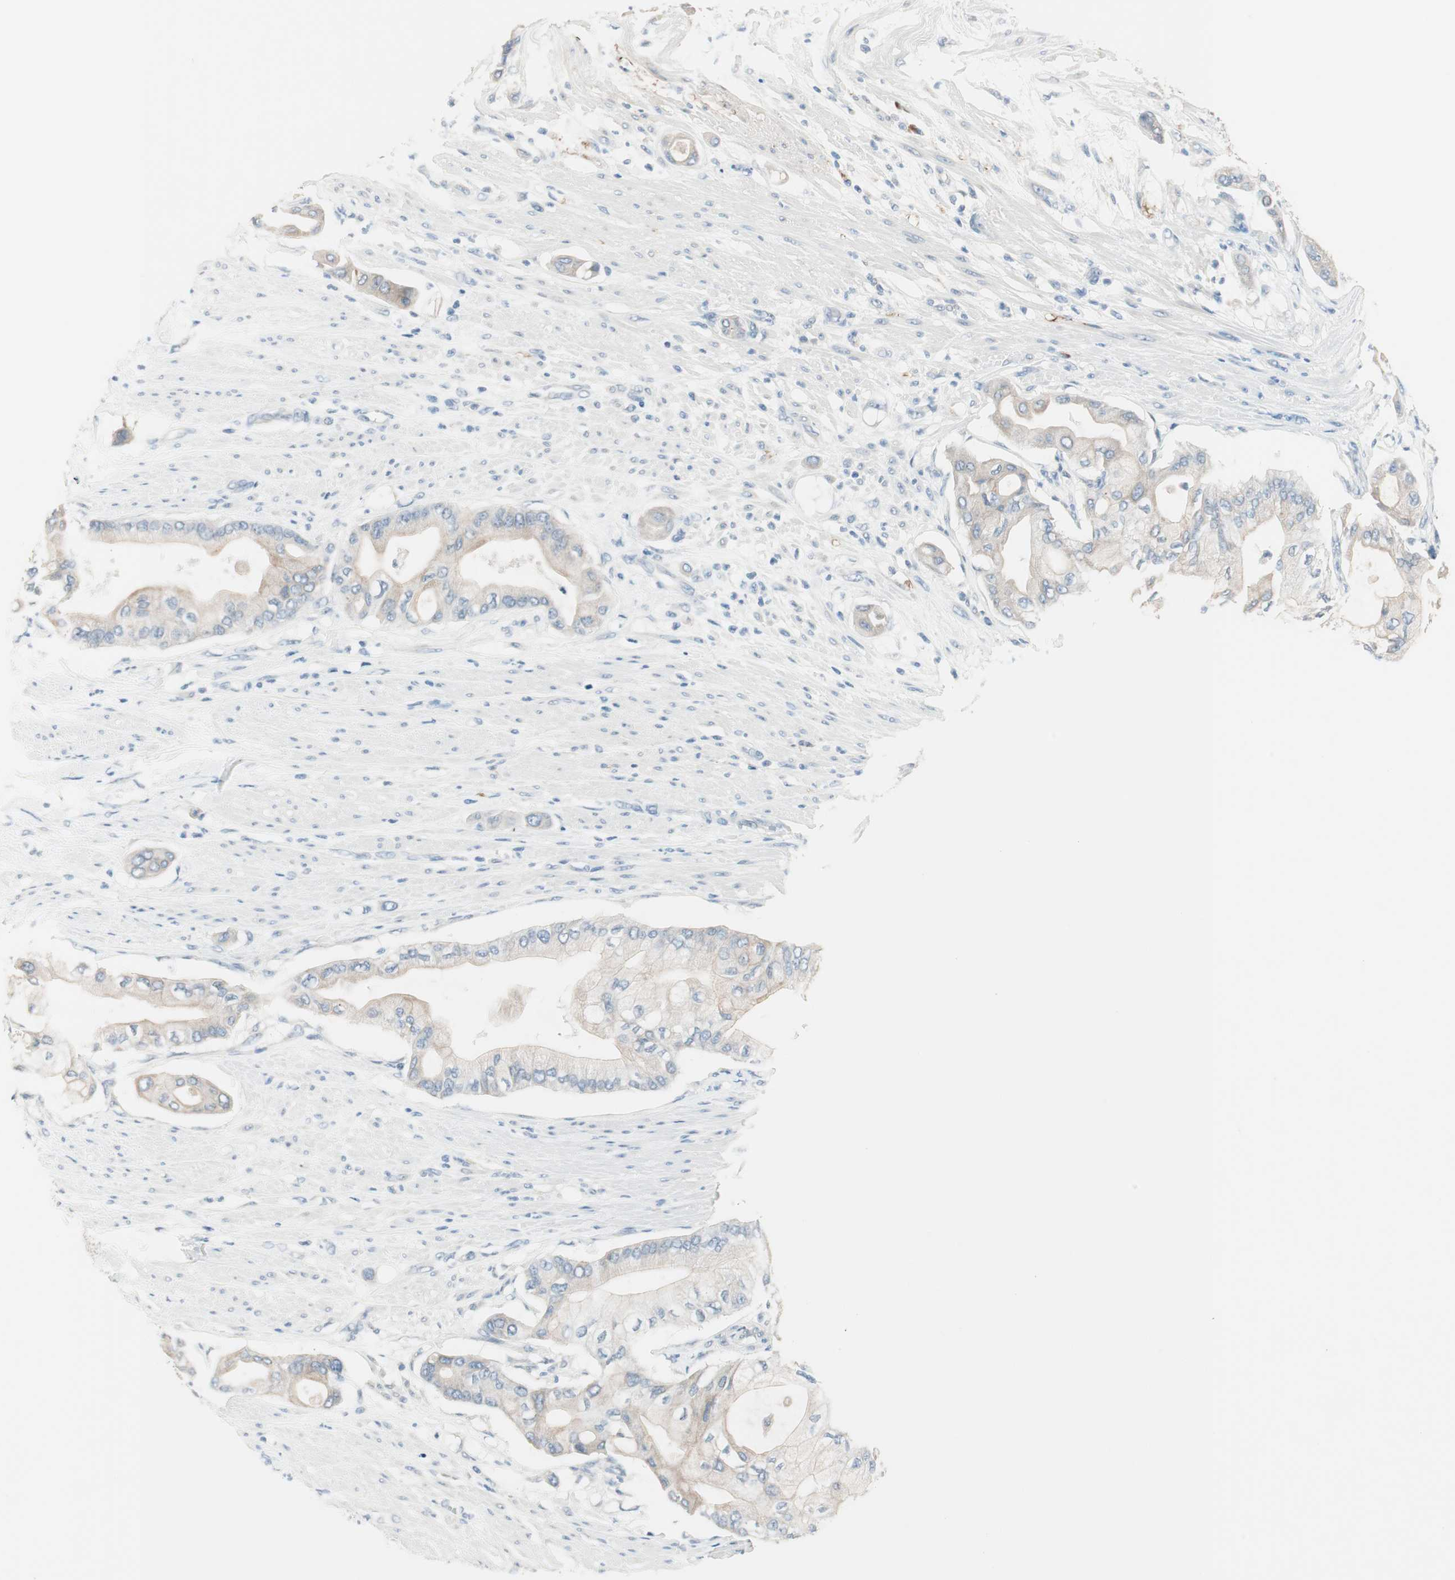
{"staining": {"intensity": "weak", "quantity": ">75%", "location": "cytoplasmic/membranous"}, "tissue": "pancreatic cancer", "cell_type": "Tumor cells", "image_type": "cancer", "snomed": [{"axis": "morphology", "description": "Adenocarcinoma, NOS"}, {"axis": "morphology", "description": "Adenocarcinoma, metastatic, NOS"}, {"axis": "topography", "description": "Lymph node"}, {"axis": "topography", "description": "Pancreas"}, {"axis": "topography", "description": "Duodenum"}], "caption": "Tumor cells demonstrate low levels of weak cytoplasmic/membranous expression in approximately >75% of cells in human pancreatic cancer. The staining was performed using DAB, with brown indicating positive protein expression. Nuclei are stained blue with hematoxylin.", "gene": "GNAO1", "patient": {"sex": "female", "age": 64}}